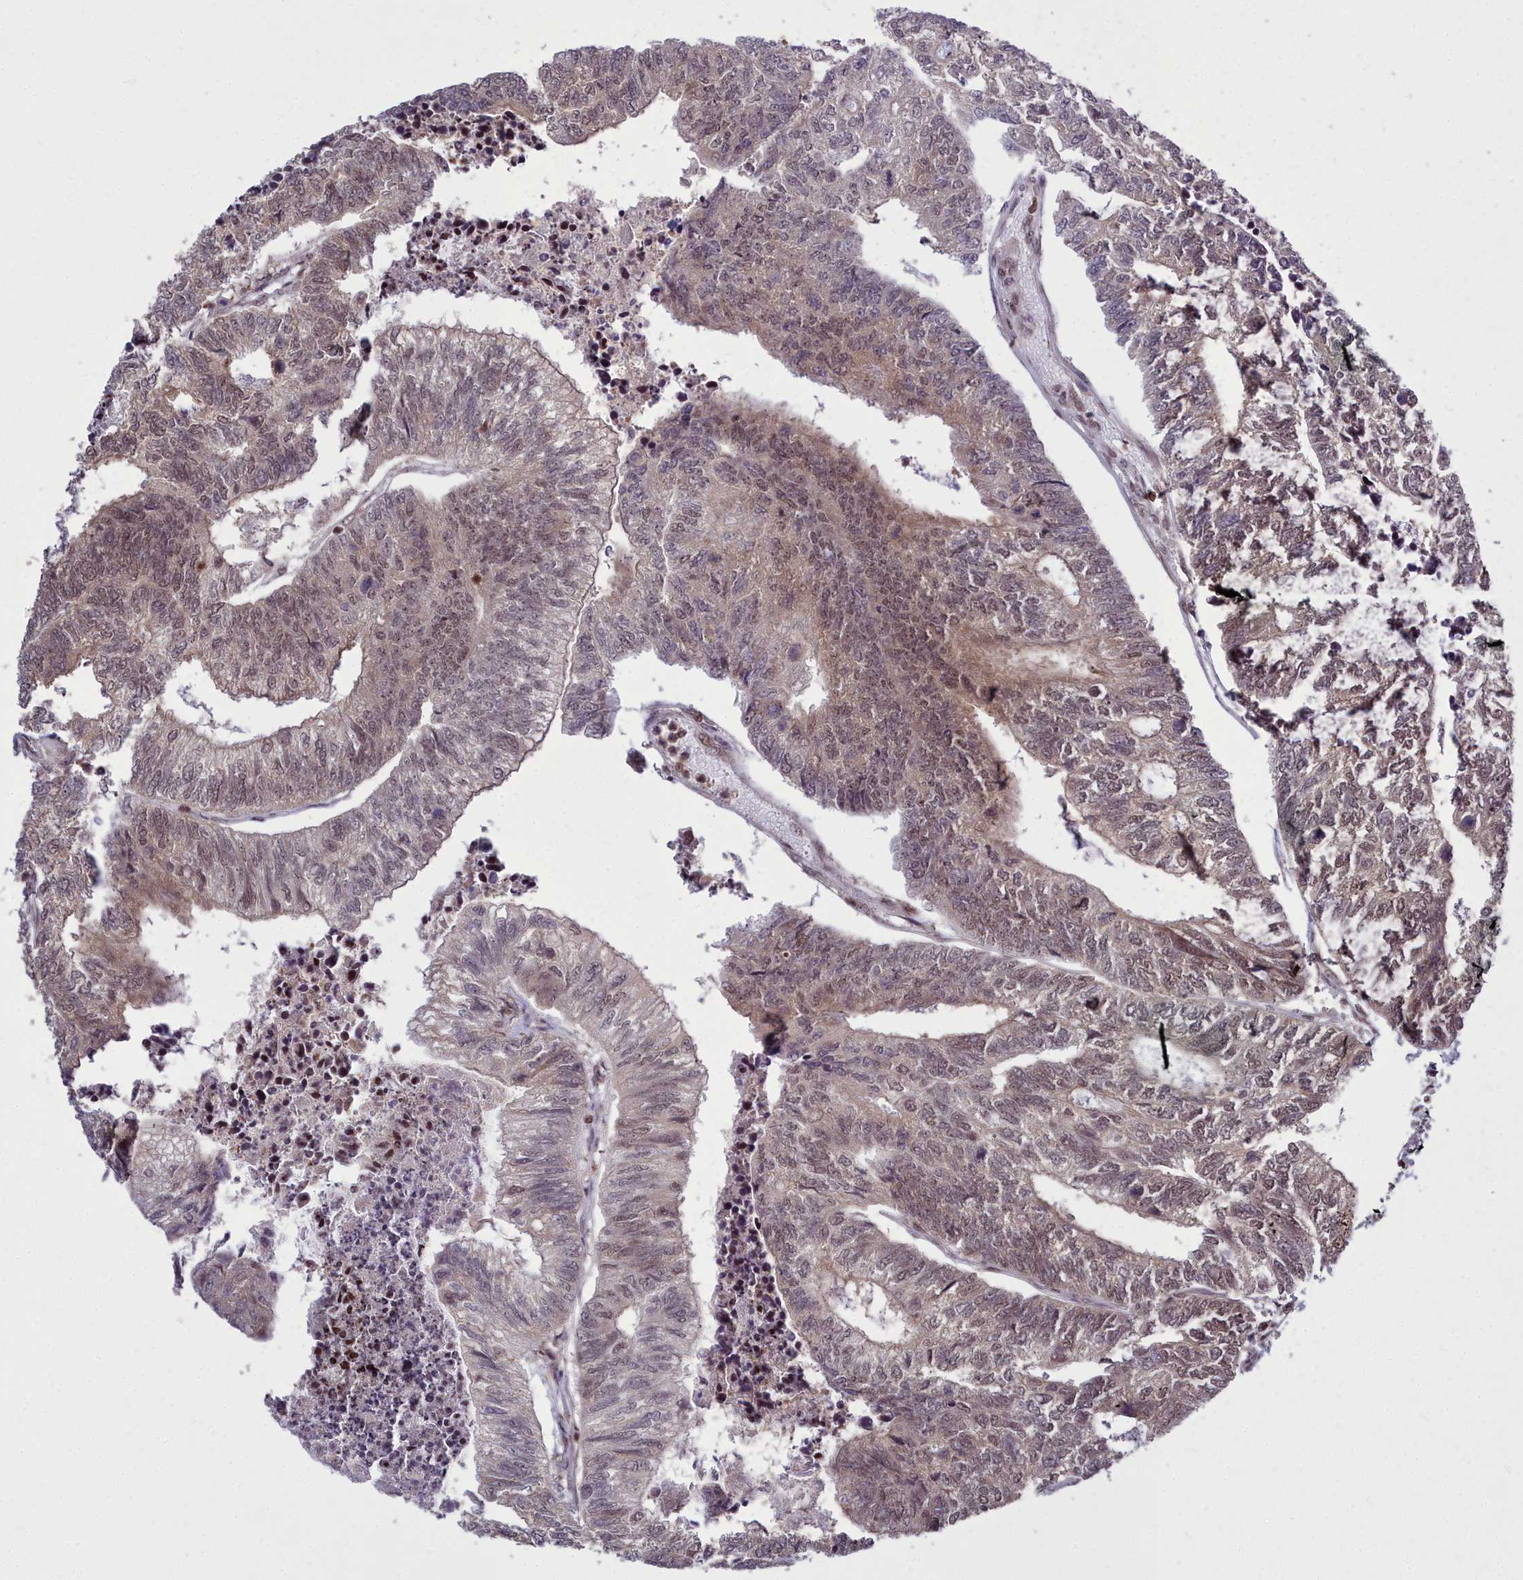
{"staining": {"intensity": "moderate", "quantity": "25%-75%", "location": "nuclear"}, "tissue": "colorectal cancer", "cell_type": "Tumor cells", "image_type": "cancer", "snomed": [{"axis": "morphology", "description": "Adenocarcinoma, NOS"}, {"axis": "topography", "description": "Colon"}], "caption": "Tumor cells reveal medium levels of moderate nuclear staining in approximately 25%-75% of cells in colorectal cancer.", "gene": "GMEB1", "patient": {"sex": "female", "age": 67}}